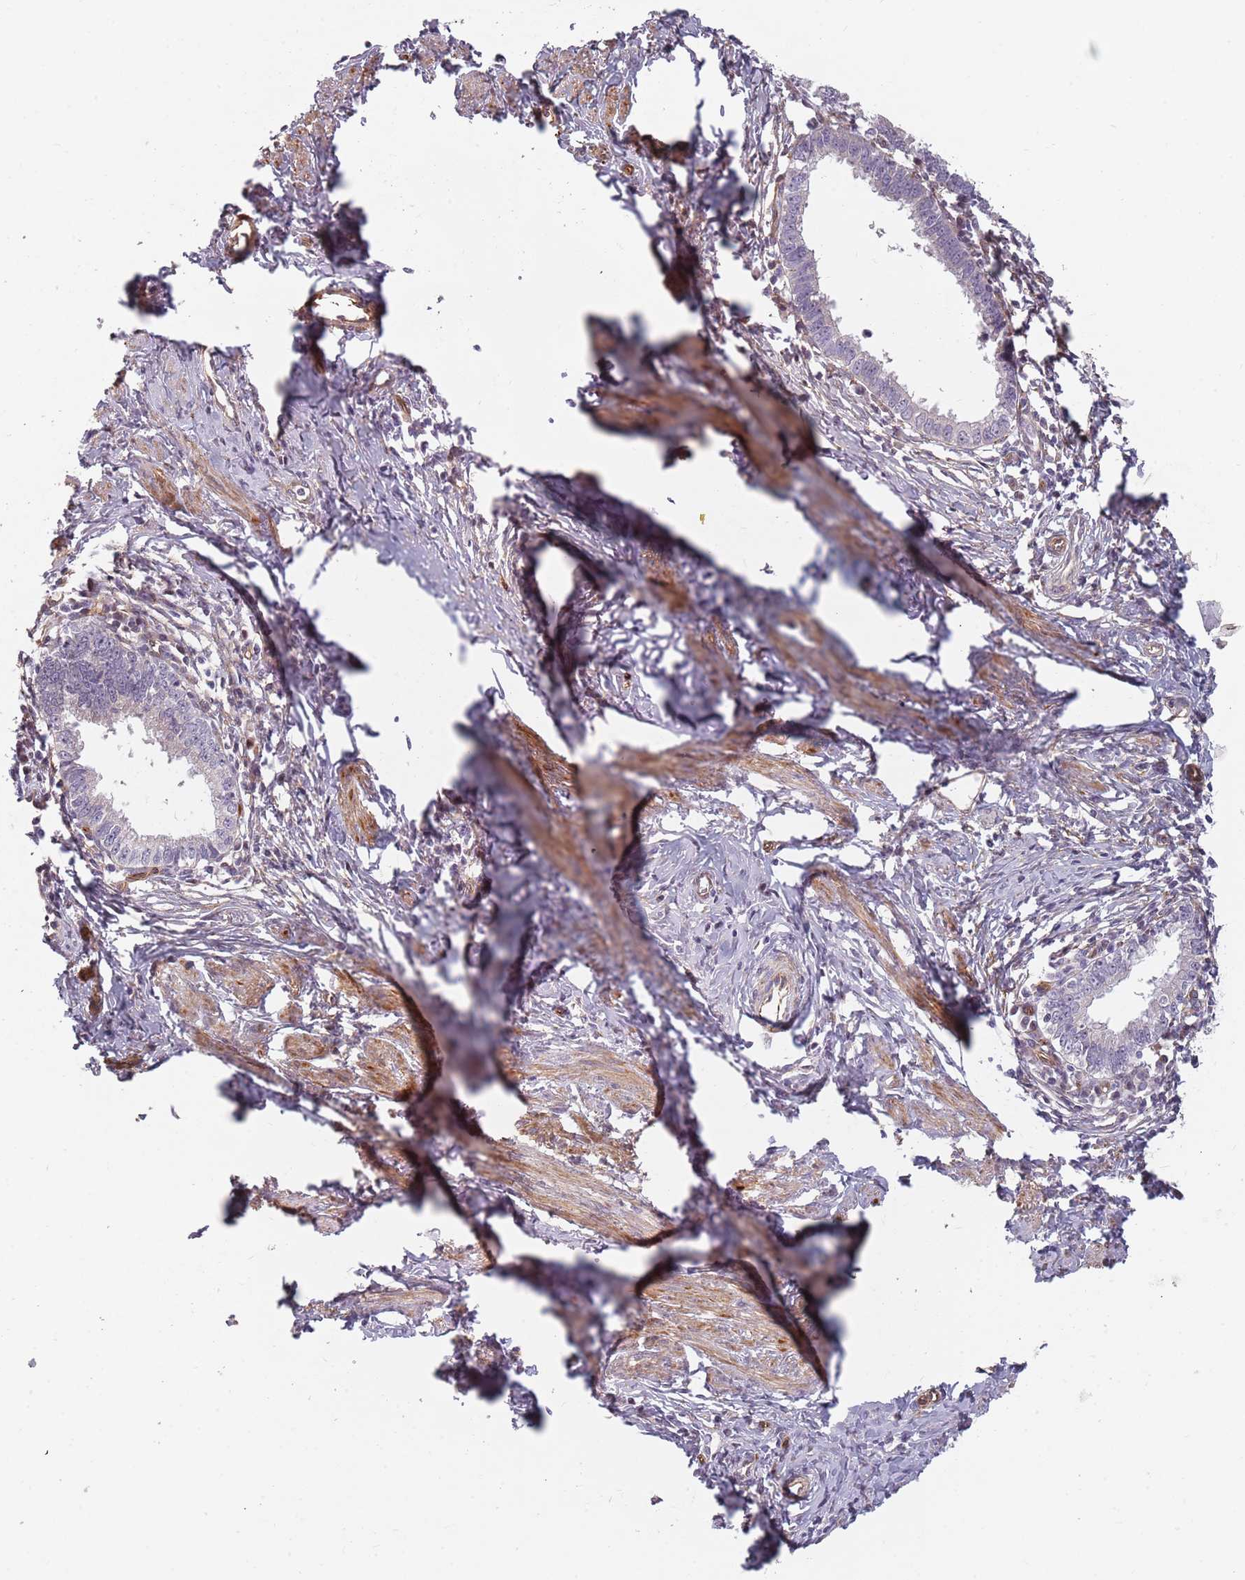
{"staining": {"intensity": "negative", "quantity": "none", "location": "none"}, "tissue": "cervical cancer", "cell_type": "Tumor cells", "image_type": "cancer", "snomed": [{"axis": "morphology", "description": "Adenocarcinoma, NOS"}, {"axis": "topography", "description": "Cervix"}], "caption": "Cervical cancer was stained to show a protein in brown. There is no significant expression in tumor cells.", "gene": "GAS2L3", "patient": {"sex": "female", "age": 36}}